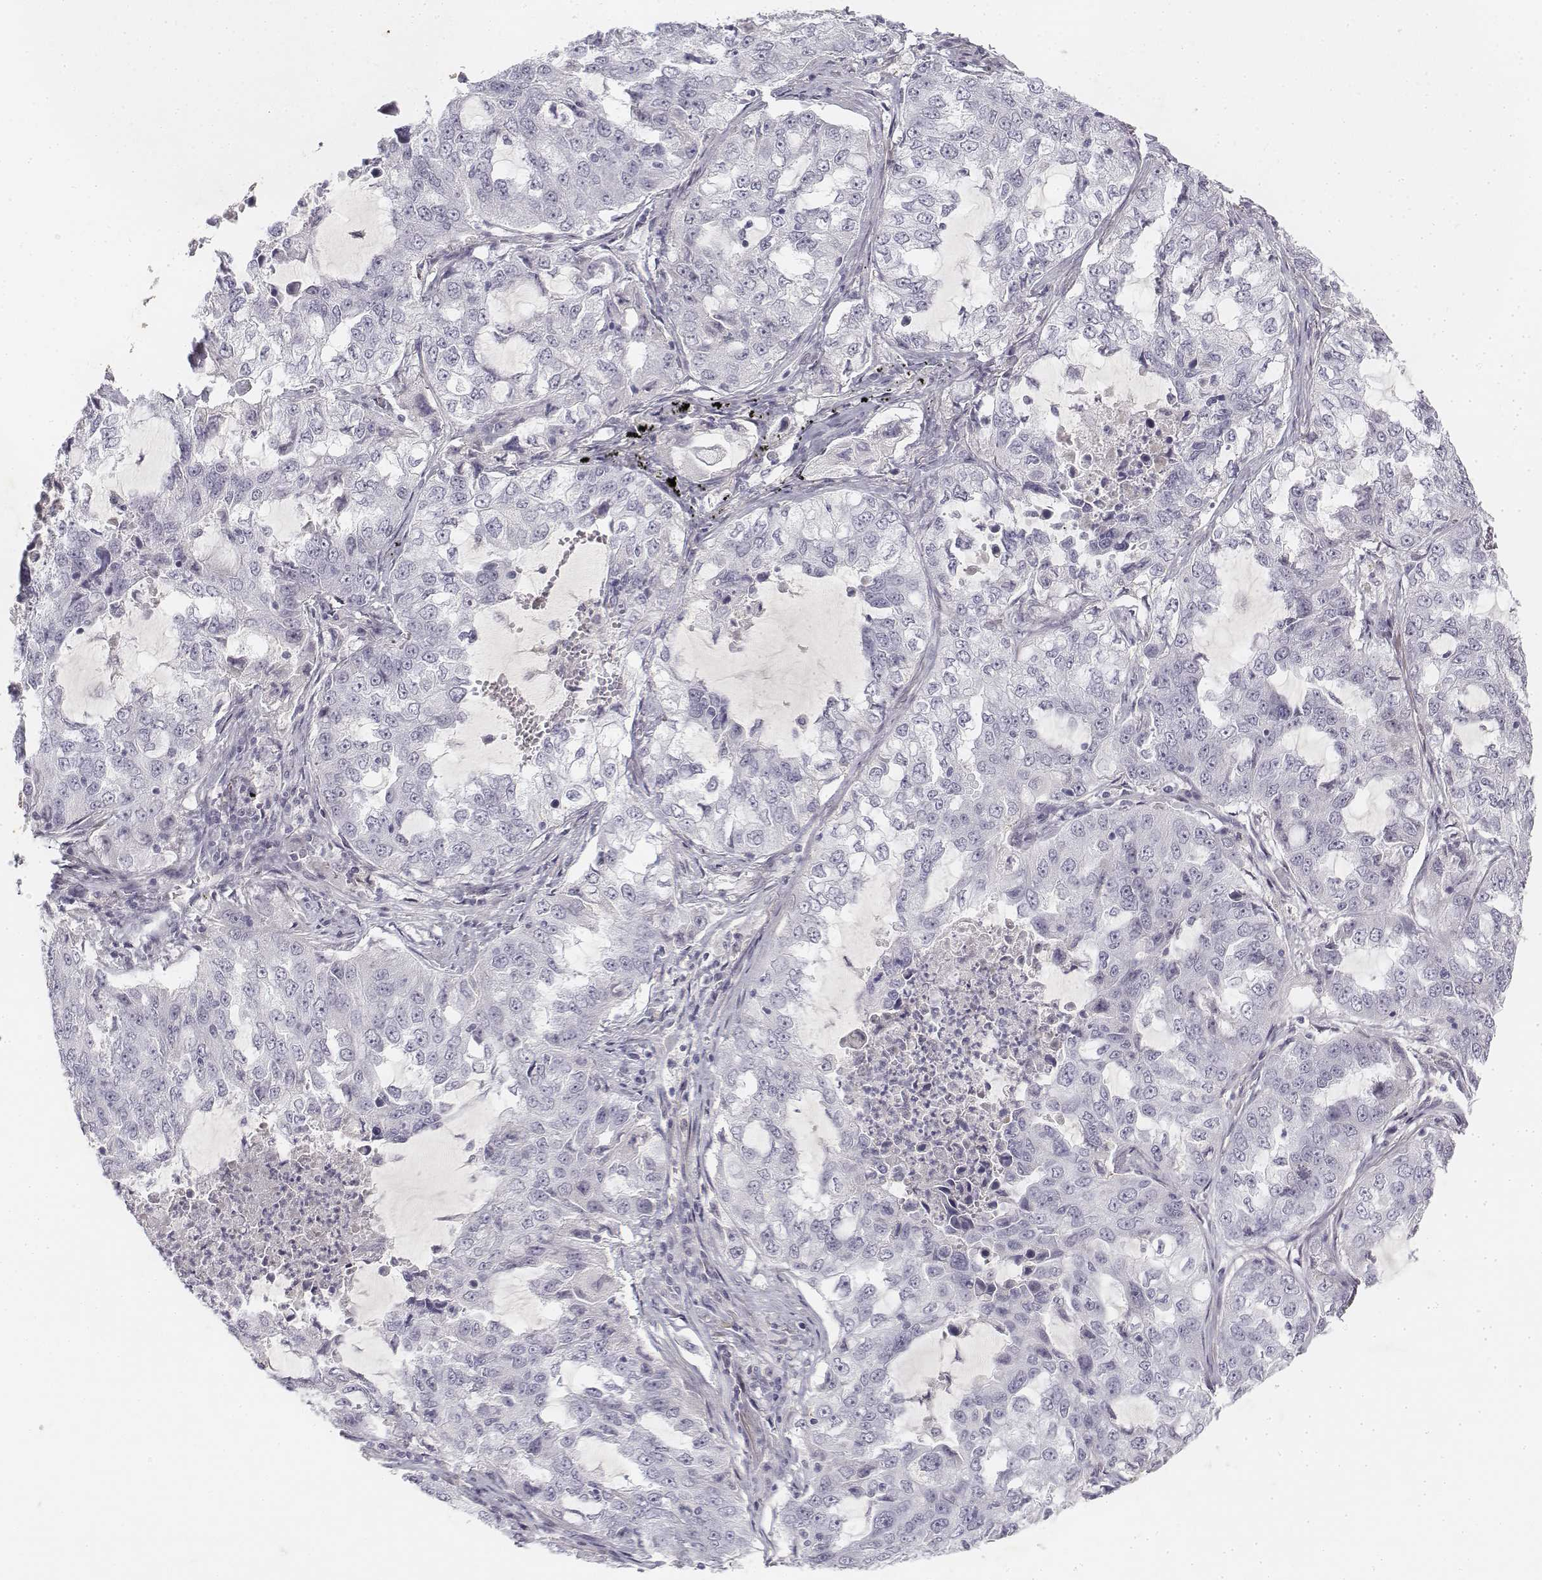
{"staining": {"intensity": "negative", "quantity": "none", "location": "none"}, "tissue": "lung cancer", "cell_type": "Tumor cells", "image_type": "cancer", "snomed": [{"axis": "morphology", "description": "Adenocarcinoma, NOS"}, {"axis": "topography", "description": "Lung"}], "caption": "An image of human lung cancer is negative for staining in tumor cells.", "gene": "KRT84", "patient": {"sex": "female", "age": 61}}